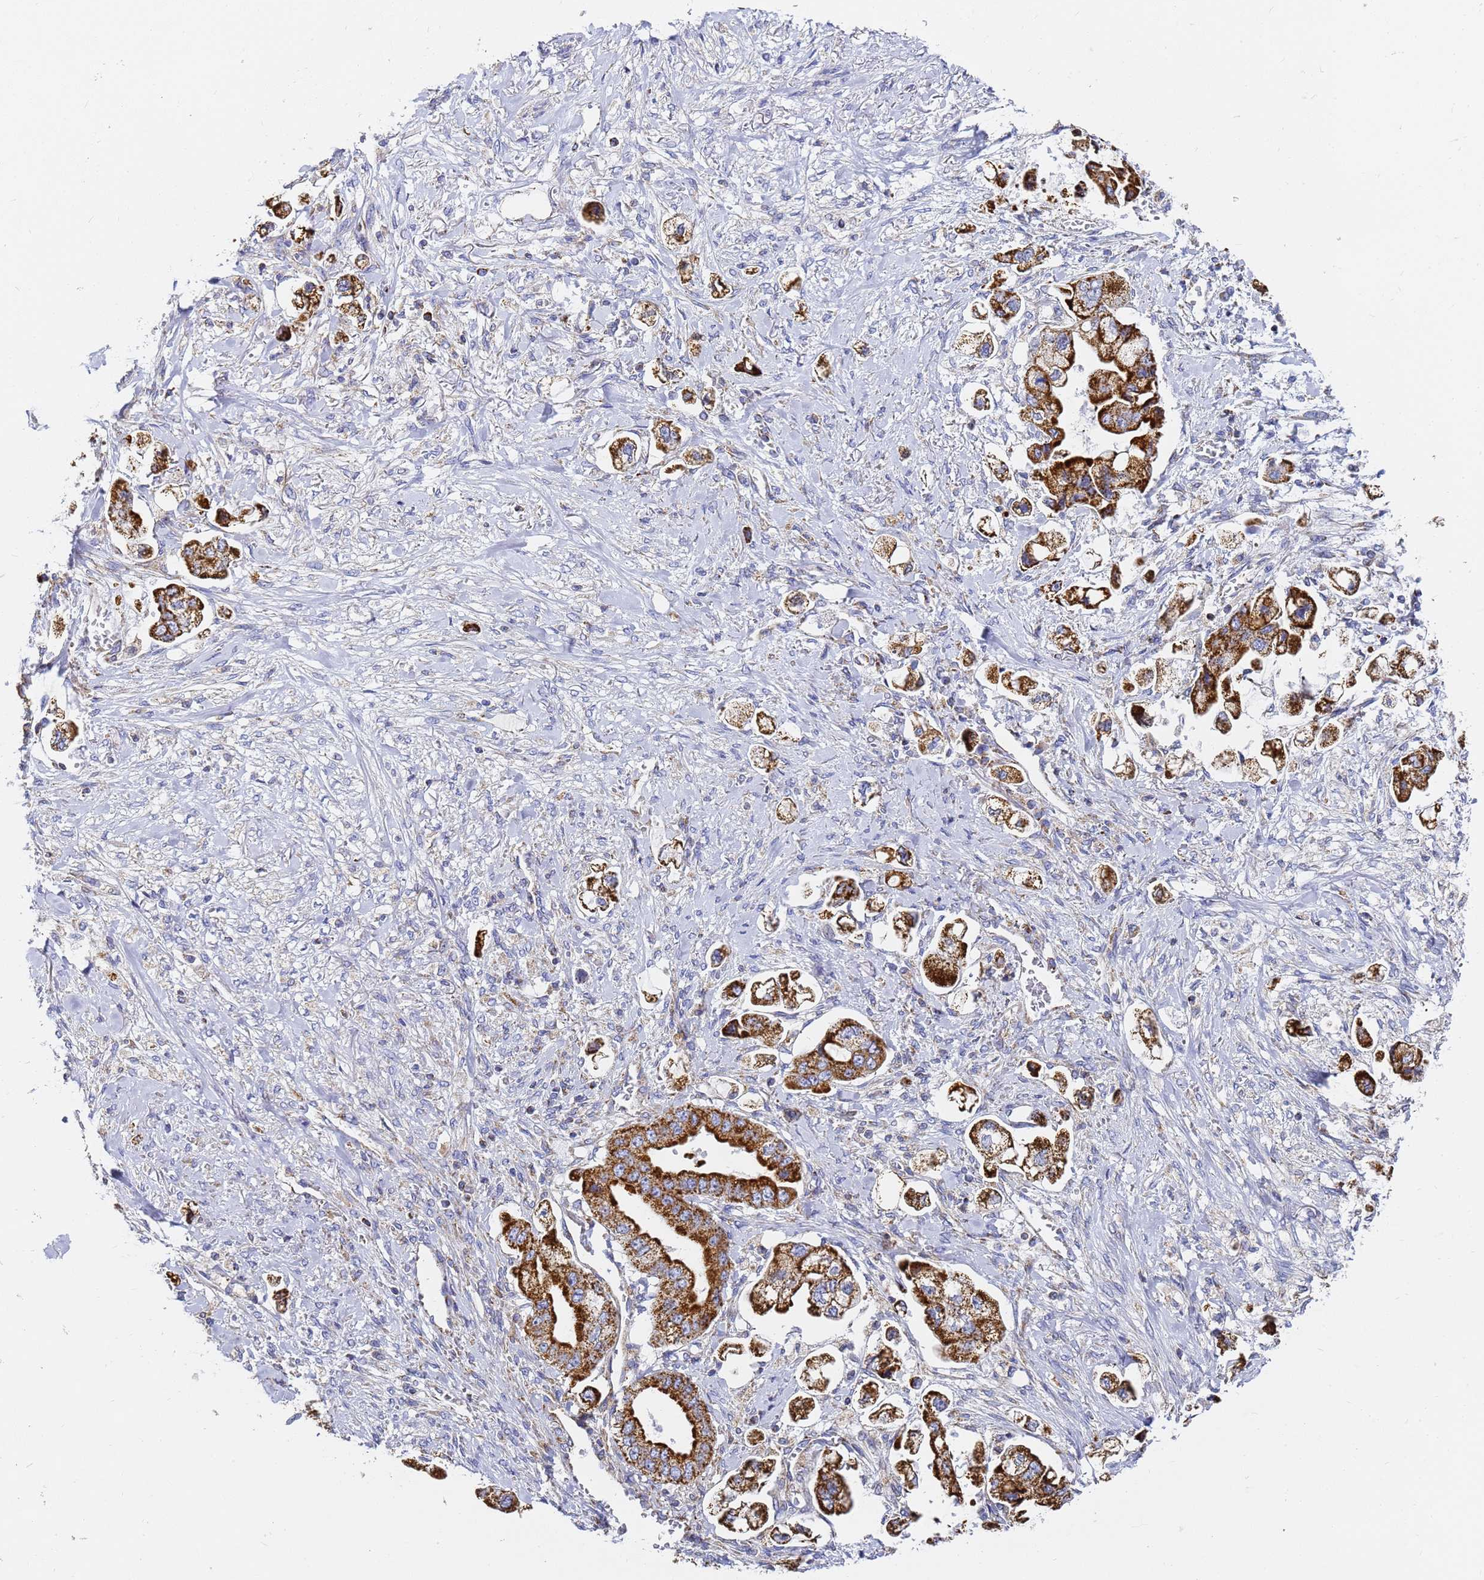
{"staining": {"intensity": "strong", "quantity": ">75%", "location": "cytoplasmic/membranous"}, "tissue": "stomach cancer", "cell_type": "Tumor cells", "image_type": "cancer", "snomed": [{"axis": "morphology", "description": "Adenocarcinoma, NOS"}, {"axis": "topography", "description": "Stomach"}], "caption": "The image exhibits staining of stomach adenocarcinoma, revealing strong cytoplasmic/membranous protein staining (brown color) within tumor cells. Using DAB (brown) and hematoxylin (blue) stains, captured at high magnification using brightfield microscopy.", "gene": "CNIH4", "patient": {"sex": "male", "age": 62}}